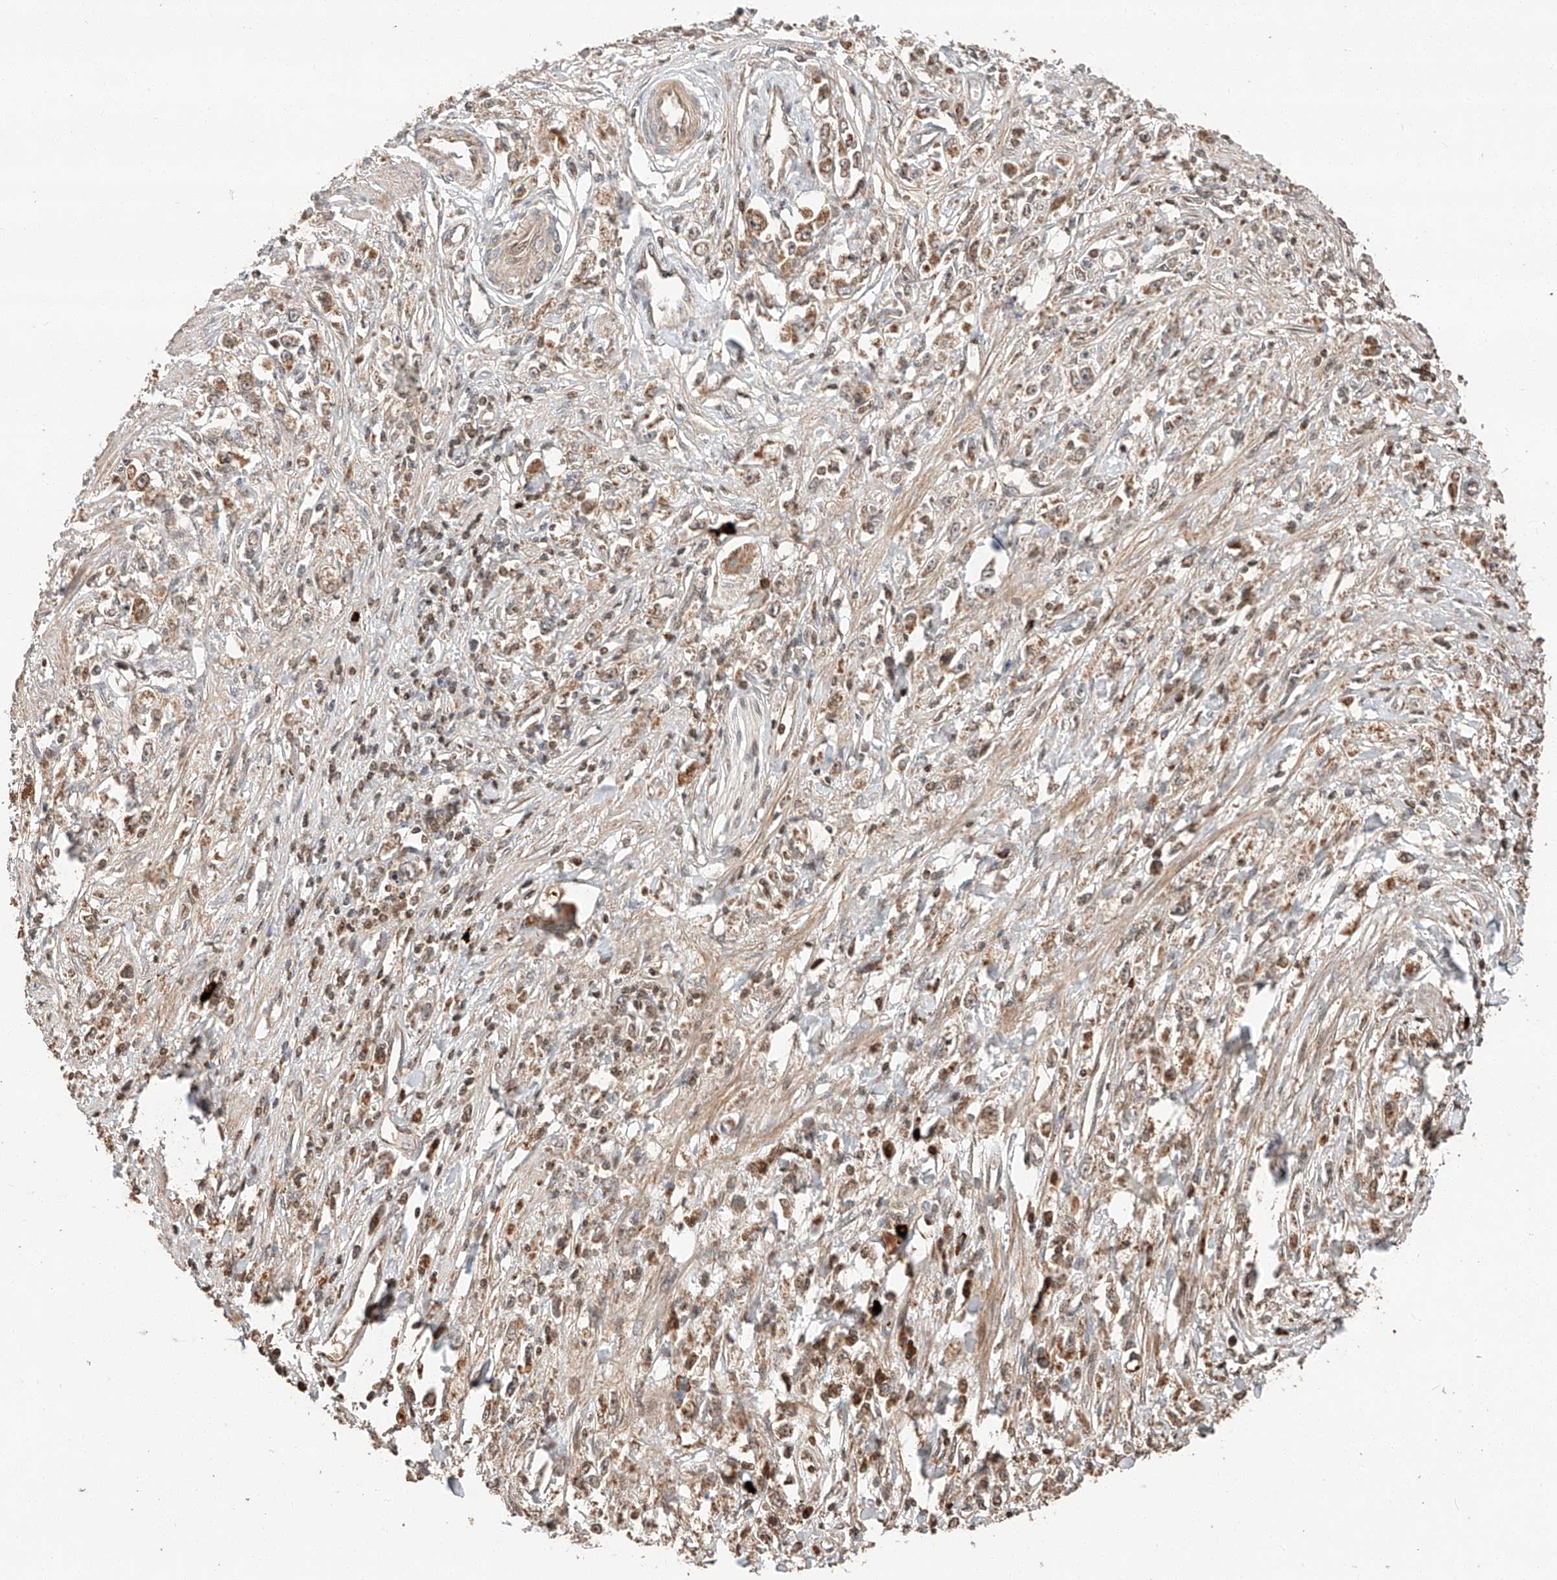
{"staining": {"intensity": "moderate", "quantity": "25%-75%", "location": "cytoplasmic/membranous"}, "tissue": "stomach cancer", "cell_type": "Tumor cells", "image_type": "cancer", "snomed": [{"axis": "morphology", "description": "Adenocarcinoma, NOS"}, {"axis": "topography", "description": "Stomach"}], "caption": "Immunohistochemical staining of human stomach adenocarcinoma exhibits moderate cytoplasmic/membranous protein positivity in about 25%-75% of tumor cells.", "gene": "ARHGAP33", "patient": {"sex": "female", "age": 59}}